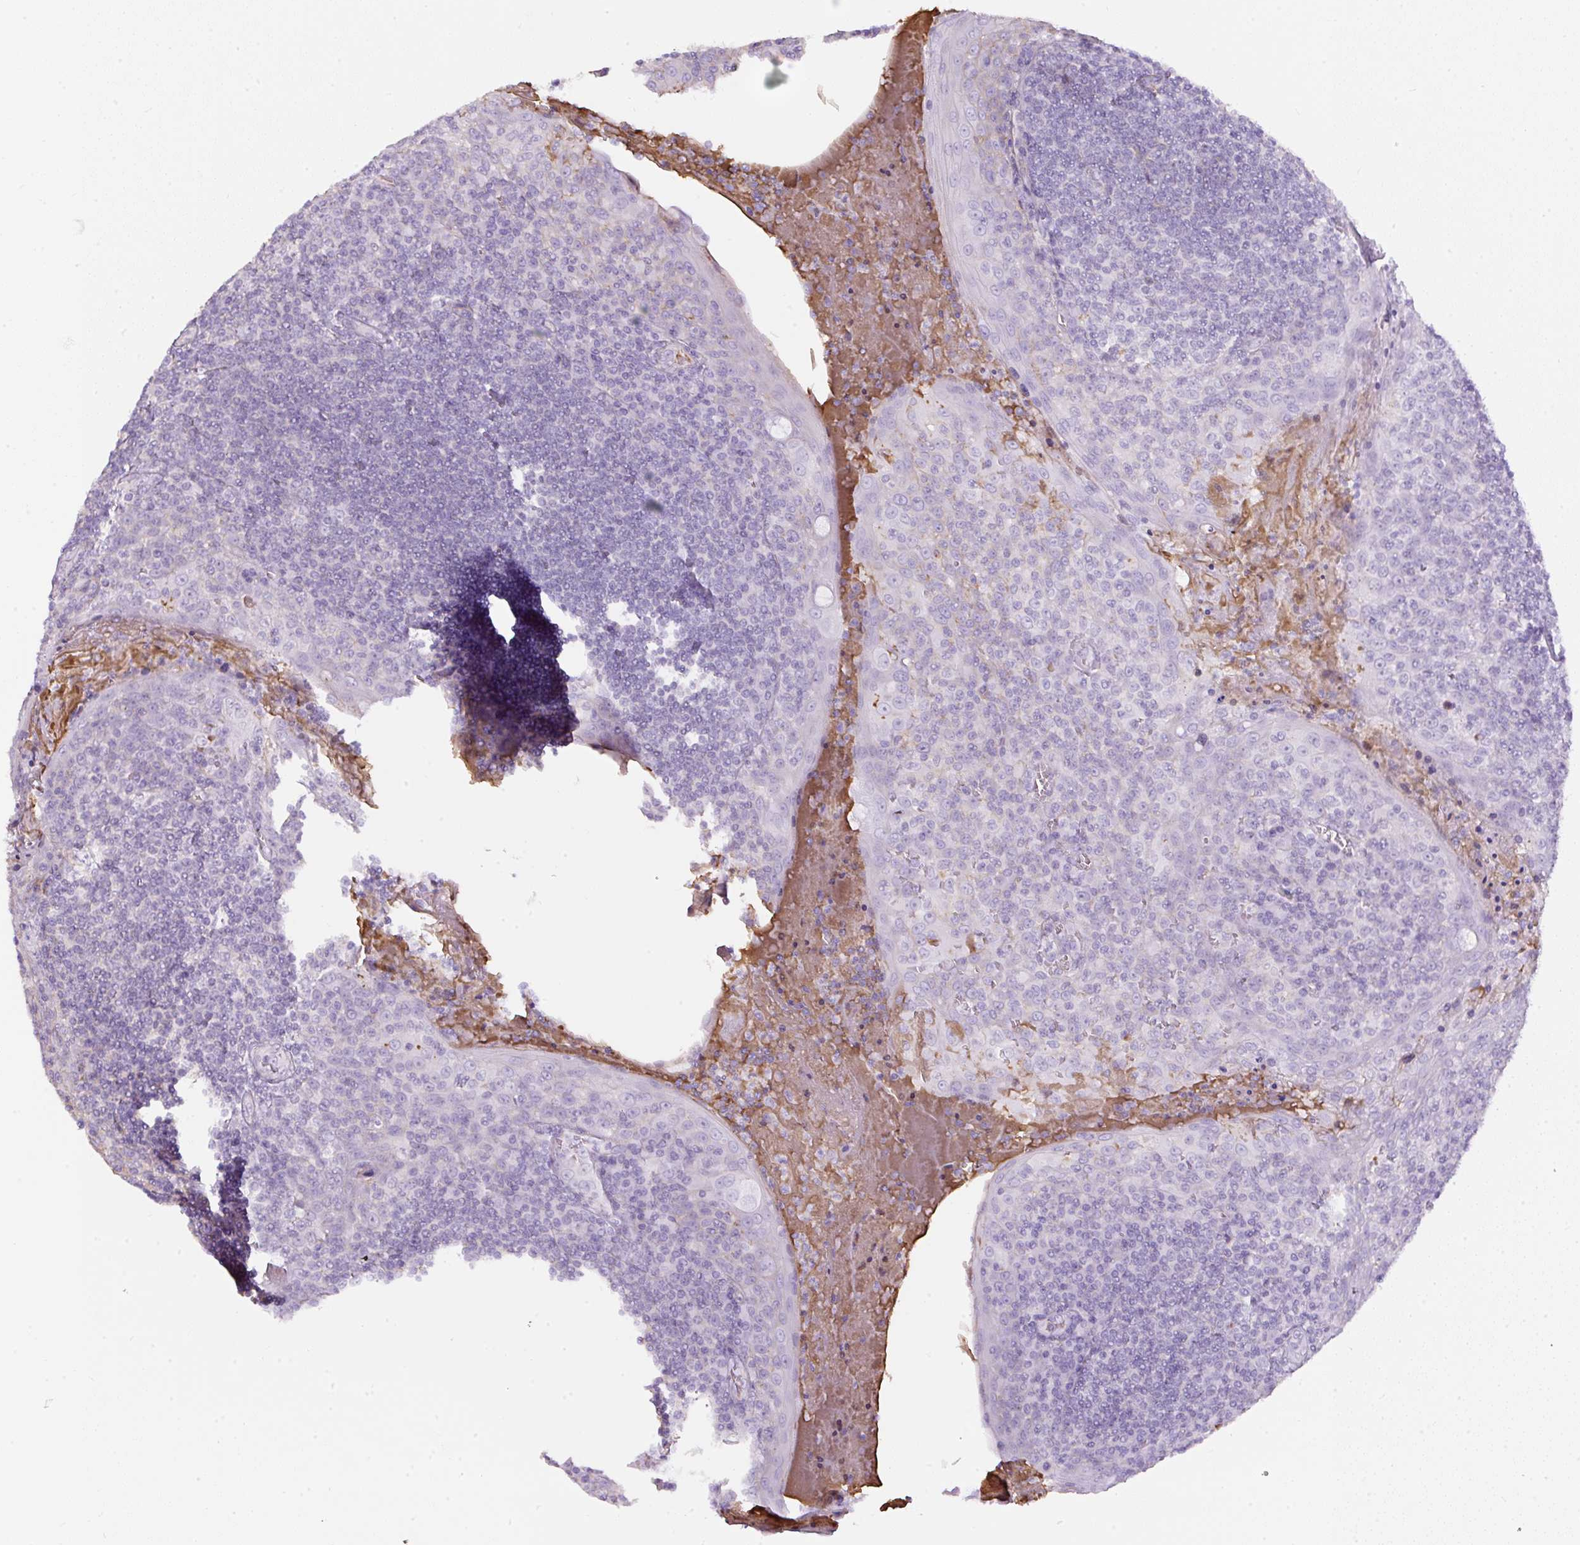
{"staining": {"intensity": "negative", "quantity": "none", "location": "none"}, "tissue": "tonsil", "cell_type": "Germinal center cells", "image_type": "normal", "snomed": [{"axis": "morphology", "description": "Normal tissue, NOS"}, {"axis": "topography", "description": "Tonsil"}], "caption": "This is a histopathology image of IHC staining of normal tonsil, which shows no staining in germinal center cells.", "gene": "APOA1", "patient": {"sex": "male", "age": 27}}